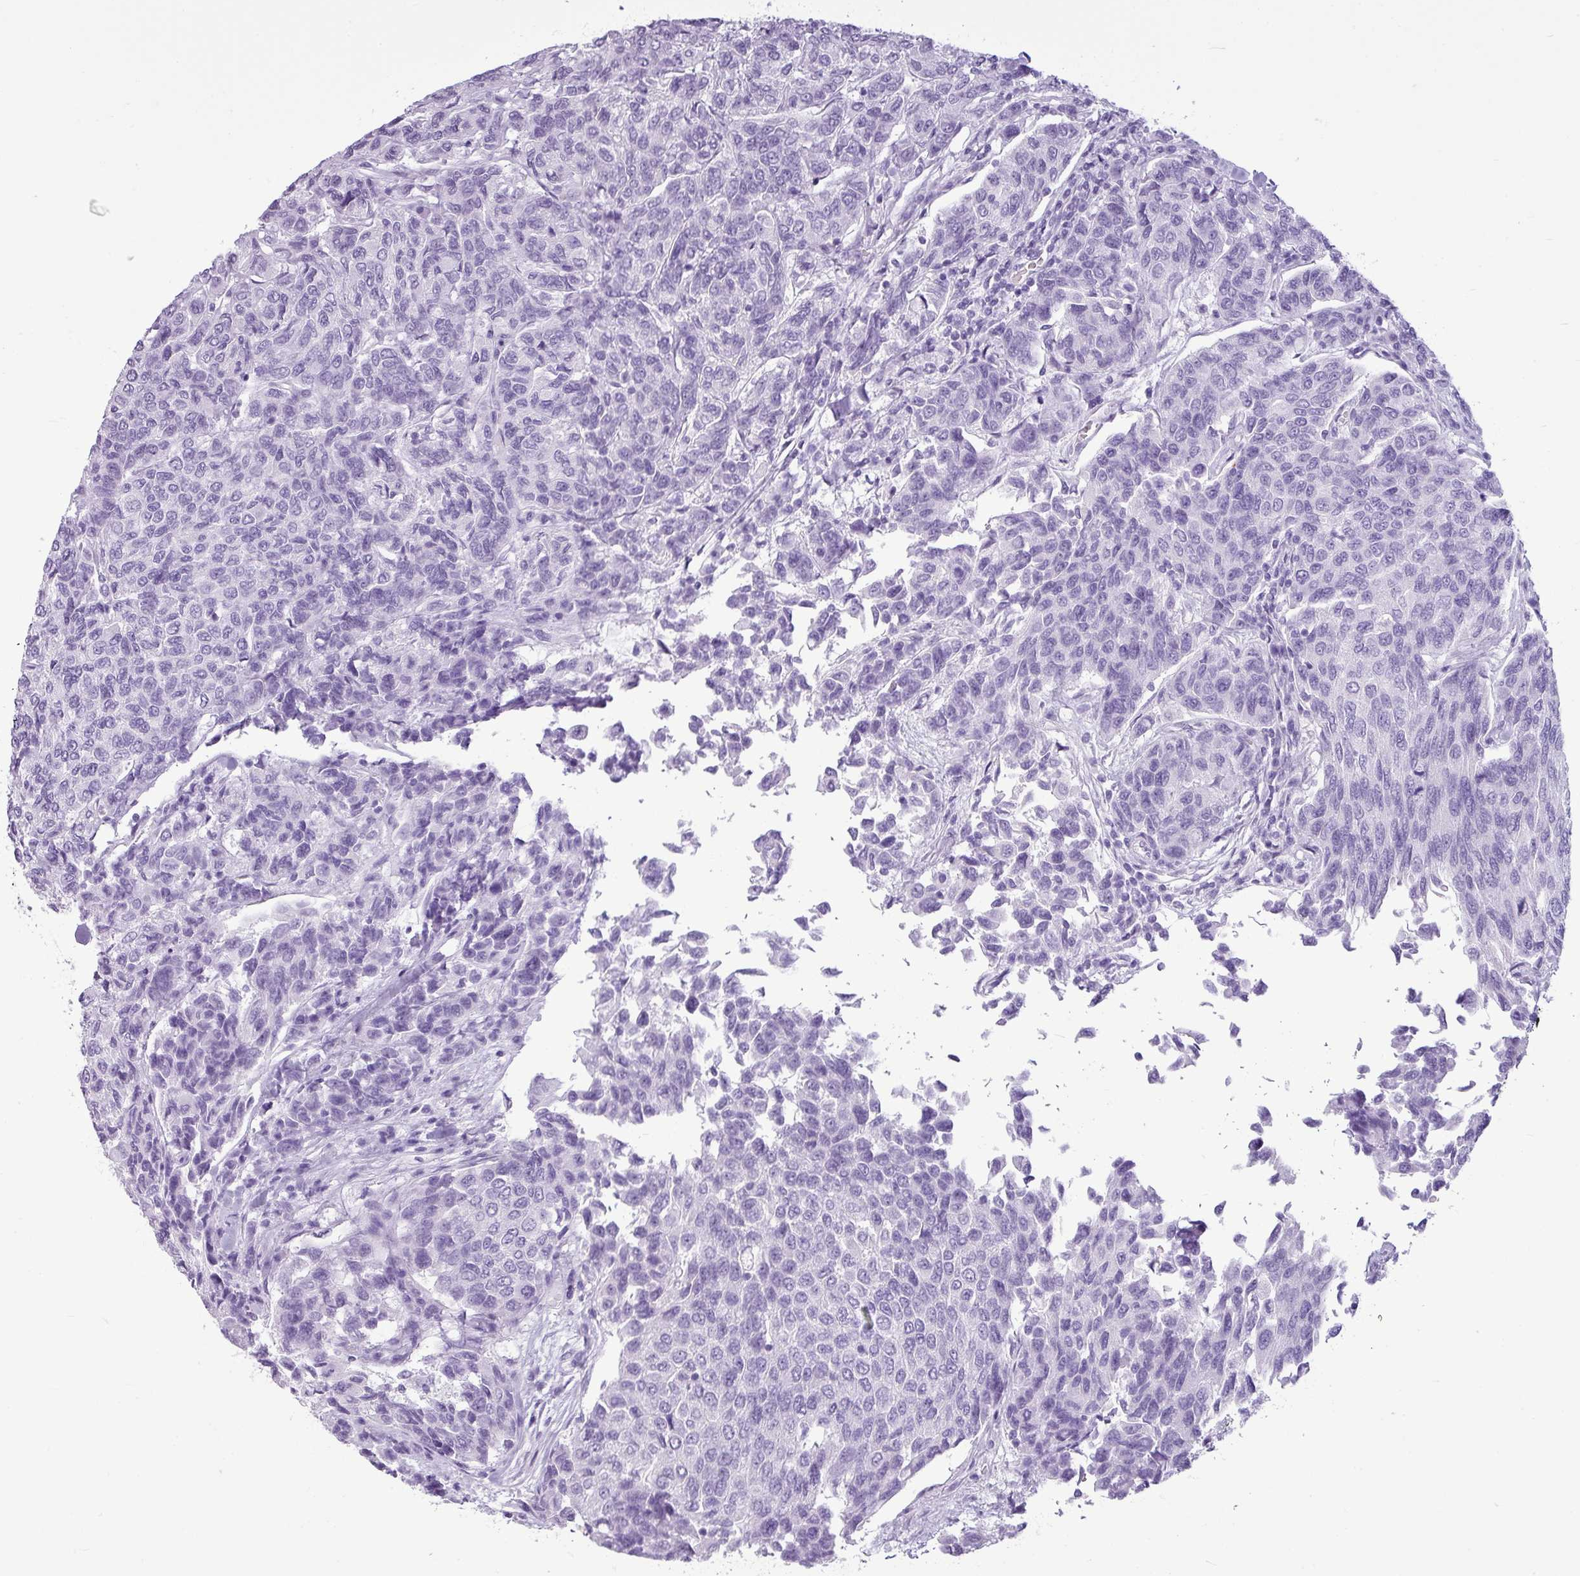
{"staining": {"intensity": "negative", "quantity": "none", "location": "none"}, "tissue": "breast cancer", "cell_type": "Tumor cells", "image_type": "cancer", "snomed": [{"axis": "morphology", "description": "Duct carcinoma"}, {"axis": "topography", "description": "Breast"}], "caption": "Human breast cancer (infiltrating ductal carcinoma) stained for a protein using IHC demonstrates no positivity in tumor cells.", "gene": "AMY1B", "patient": {"sex": "female", "age": 55}}